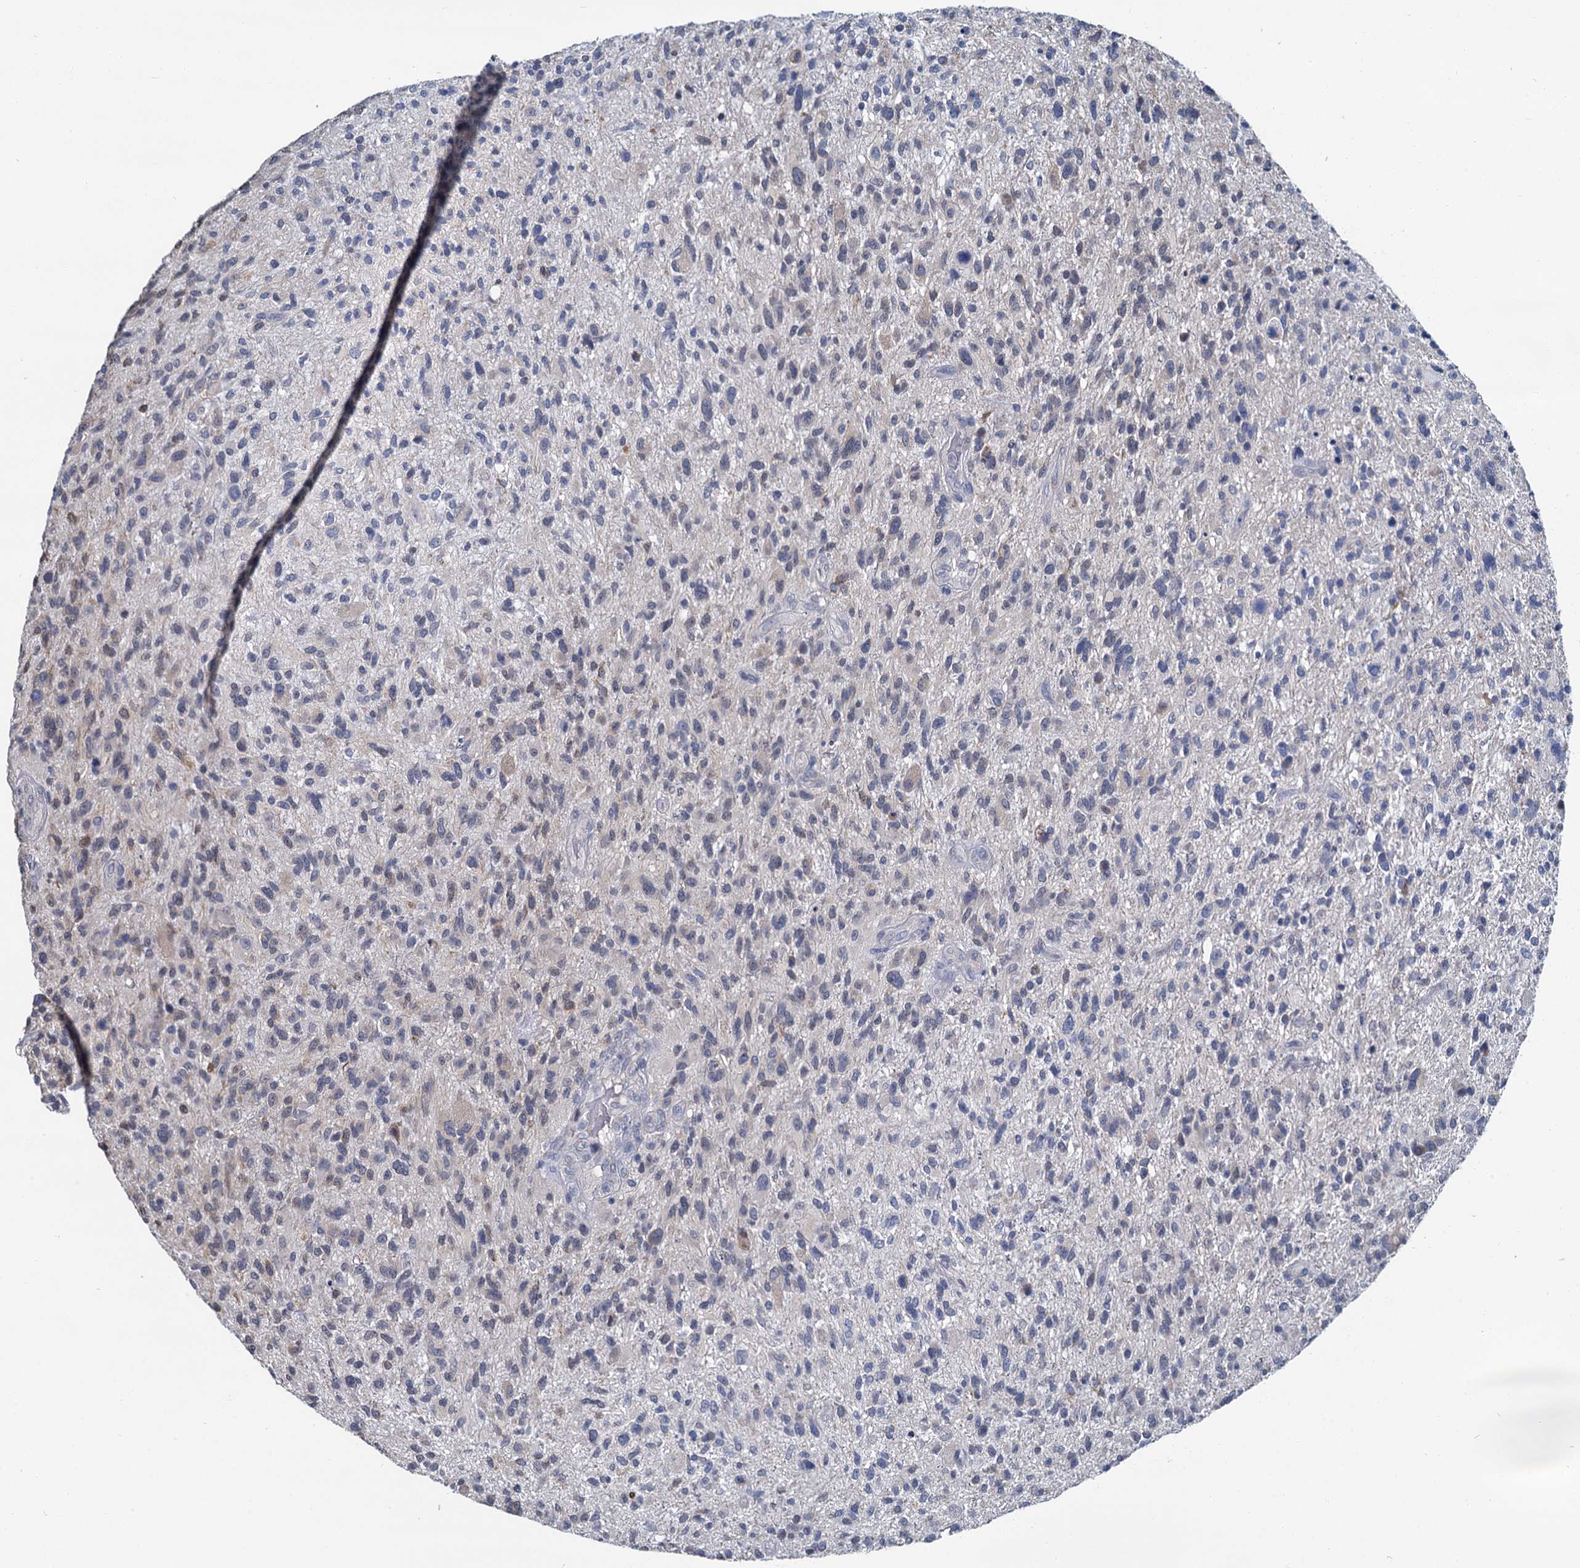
{"staining": {"intensity": "weak", "quantity": "<25%", "location": "cytoplasmic/membranous"}, "tissue": "glioma", "cell_type": "Tumor cells", "image_type": "cancer", "snomed": [{"axis": "morphology", "description": "Glioma, malignant, High grade"}, {"axis": "topography", "description": "Brain"}], "caption": "Immunohistochemistry image of human glioma stained for a protein (brown), which demonstrates no staining in tumor cells.", "gene": "MIOX", "patient": {"sex": "male", "age": 47}}